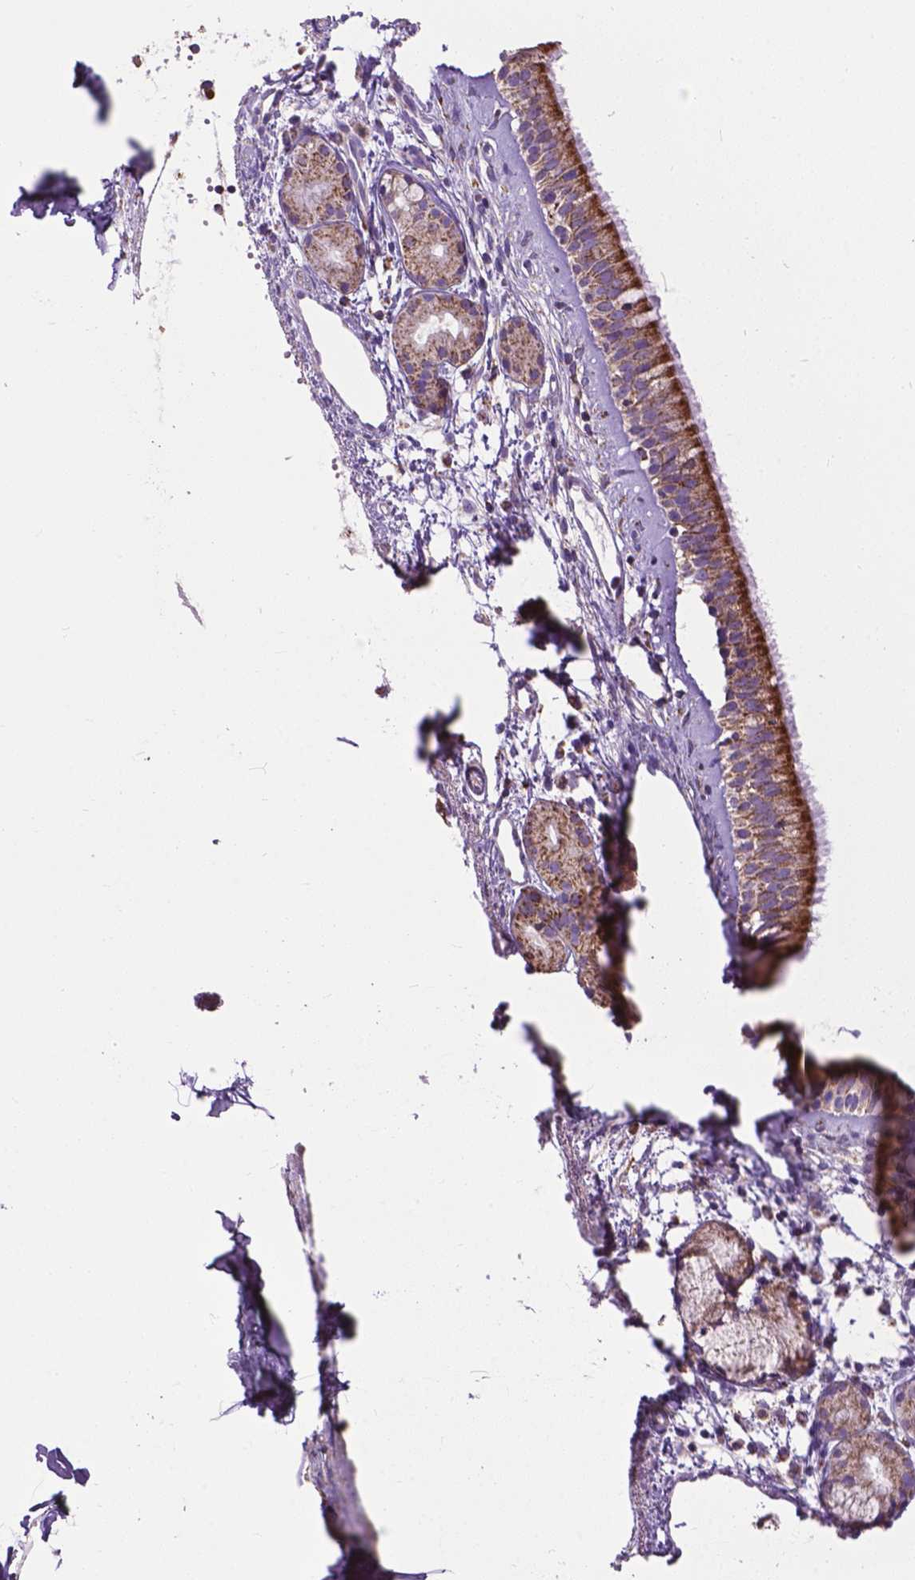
{"staining": {"intensity": "strong", "quantity": ">75%", "location": "cytoplasmic/membranous"}, "tissue": "nasopharynx", "cell_type": "Respiratory epithelial cells", "image_type": "normal", "snomed": [{"axis": "morphology", "description": "Normal tissue, NOS"}, {"axis": "topography", "description": "Nasopharynx"}], "caption": "Immunohistochemistry (DAB) staining of unremarkable nasopharynx demonstrates strong cytoplasmic/membranous protein staining in approximately >75% of respiratory epithelial cells. The protein is shown in brown color, while the nuclei are stained blue.", "gene": "VDAC1", "patient": {"sex": "female", "age": 52}}